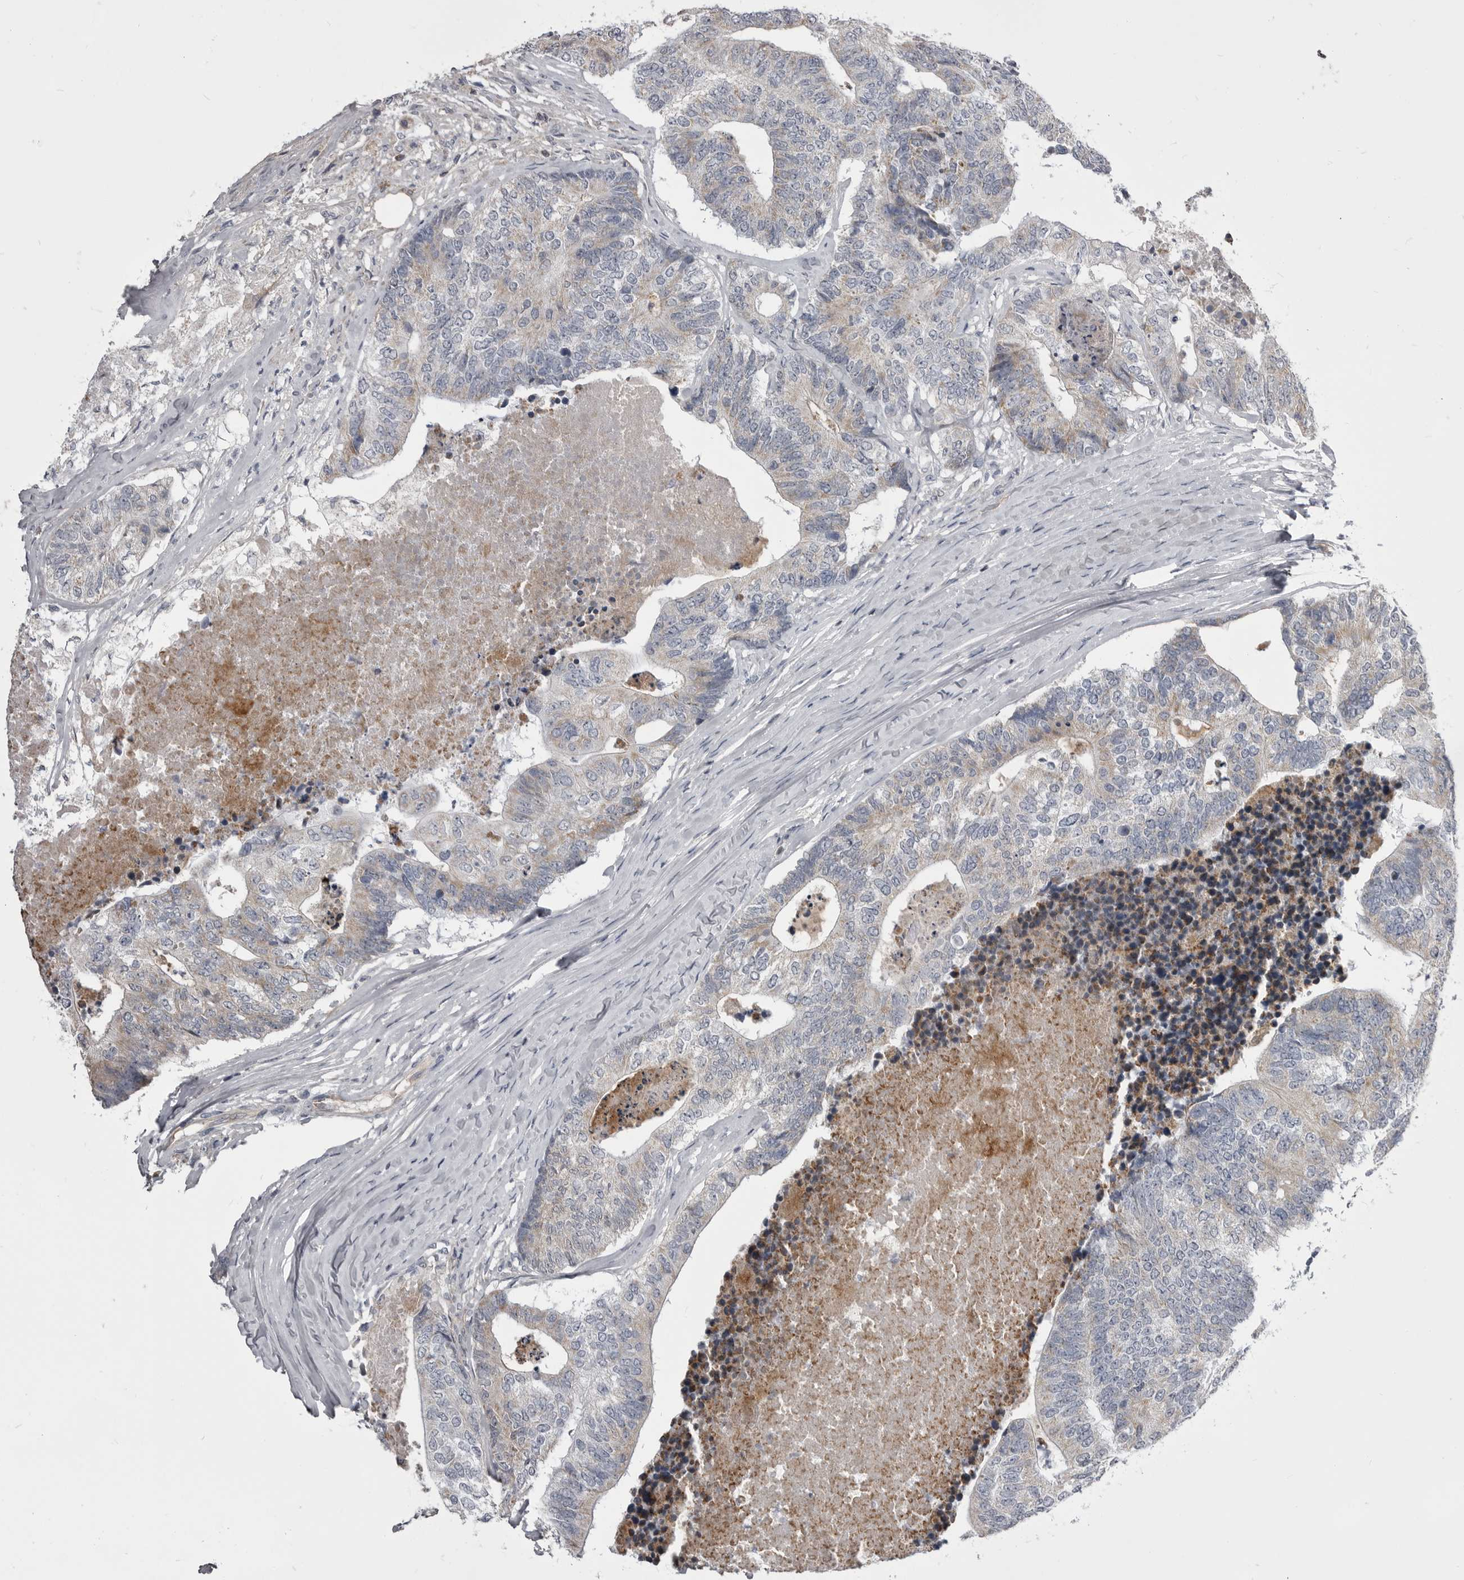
{"staining": {"intensity": "weak", "quantity": ">75%", "location": "cytoplasmic/membranous"}, "tissue": "colorectal cancer", "cell_type": "Tumor cells", "image_type": "cancer", "snomed": [{"axis": "morphology", "description": "Adenocarcinoma, NOS"}, {"axis": "topography", "description": "Colon"}], "caption": "Weak cytoplasmic/membranous staining for a protein is appreciated in about >75% of tumor cells of adenocarcinoma (colorectal) using immunohistochemistry.", "gene": "OPLAH", "patient": {"sex": "female", "age": 67}}